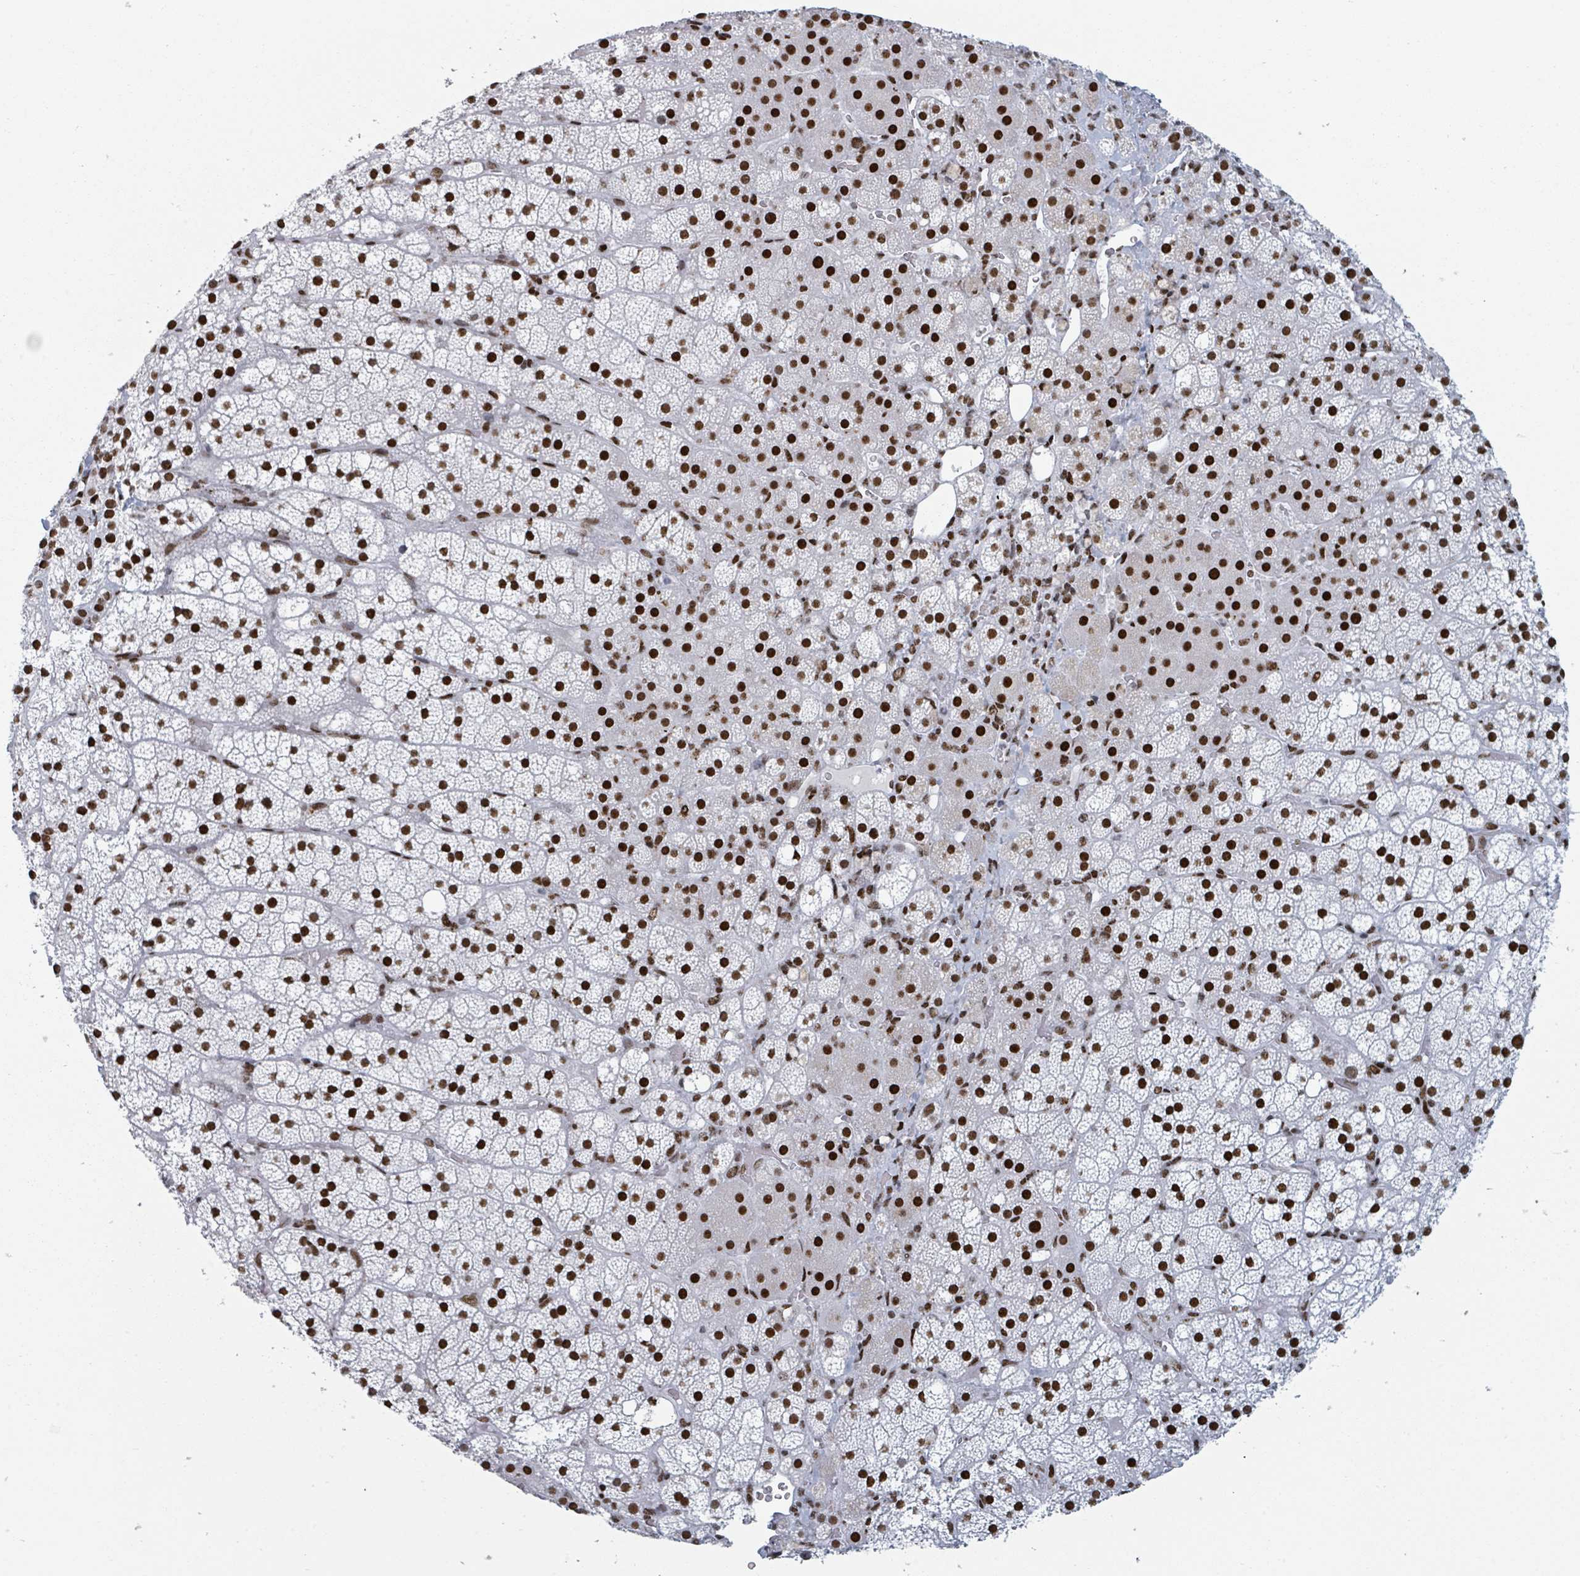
{"staining": {"intensity": "strong", "quantity": ">75%", "location": "nuclear"}, "tissue": "adrenal gland", "cell_type": "Glandular cells", "image_type": "normal", "snomed": [{"axis": "morphology", "description": "Normal tissue, NOS"}, {"axis": "topography", "description": "Adrenal gland"}], "caption": "An IHC photomicrograph of normal tissue is shown. Protein staining in brown labels strong nuclear positivity in adrenal gland within glandular cells.", "gene": "DHX16", "patient": {"sex": "male", "age": 53}}